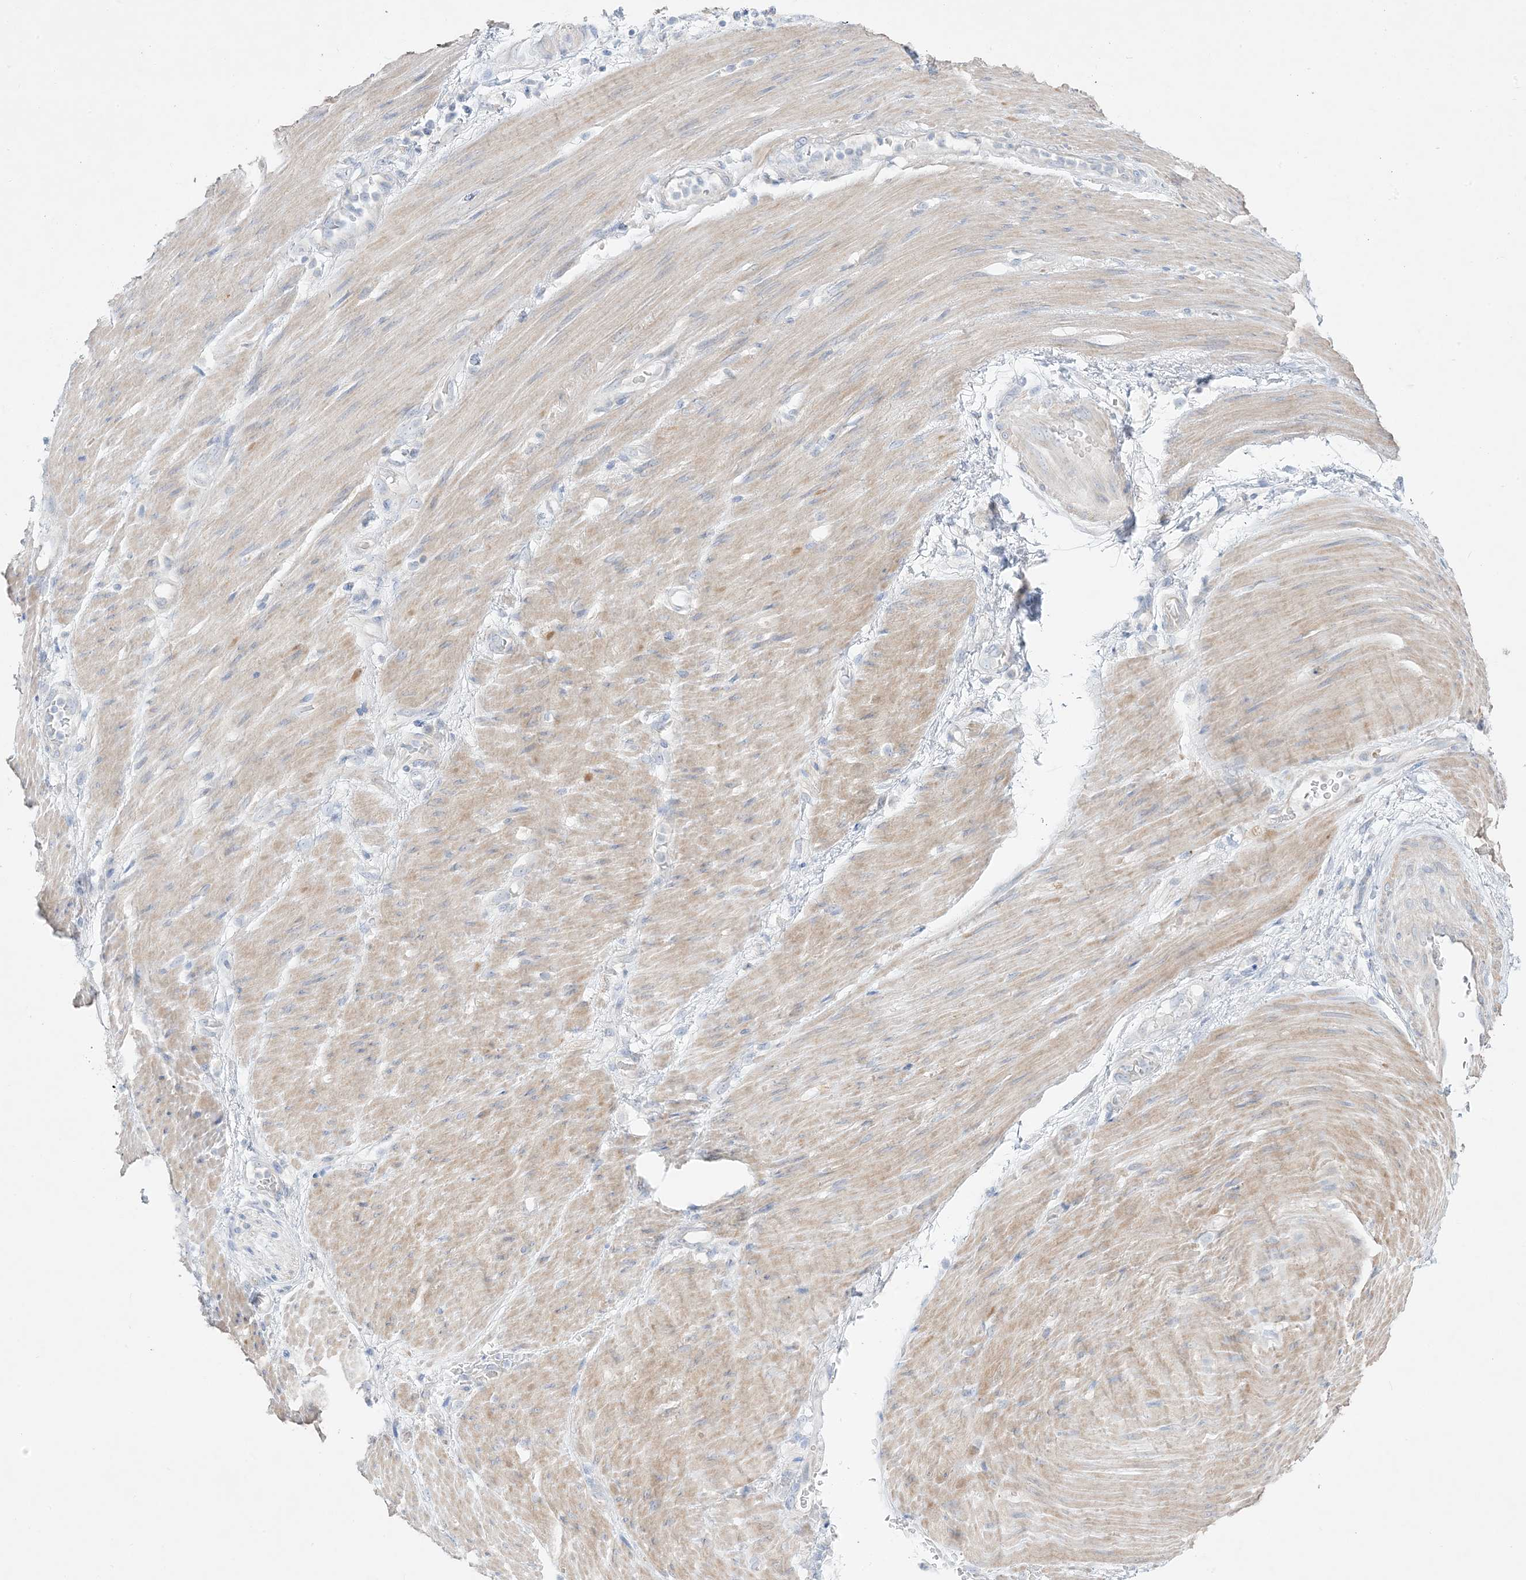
{"staining": {"intensity": "negative", "quantity": "none", "location": "none"}, "tissue": "stomach cancer", "cell_type": "Tumor cells", "image_type": "cancer", "snomed": [{"axis": "morphology", "description": "Adenocarcinoma, NOS"}, {"axis": "topography", "description": "Stomach"}], "caption": "Adenocarcinoma (stomach) was stained to show a protein in brown. There is no significant staining in tumor cells.", "gene": "FAM184A", "patient": {"sex": "female", "age": 73}}